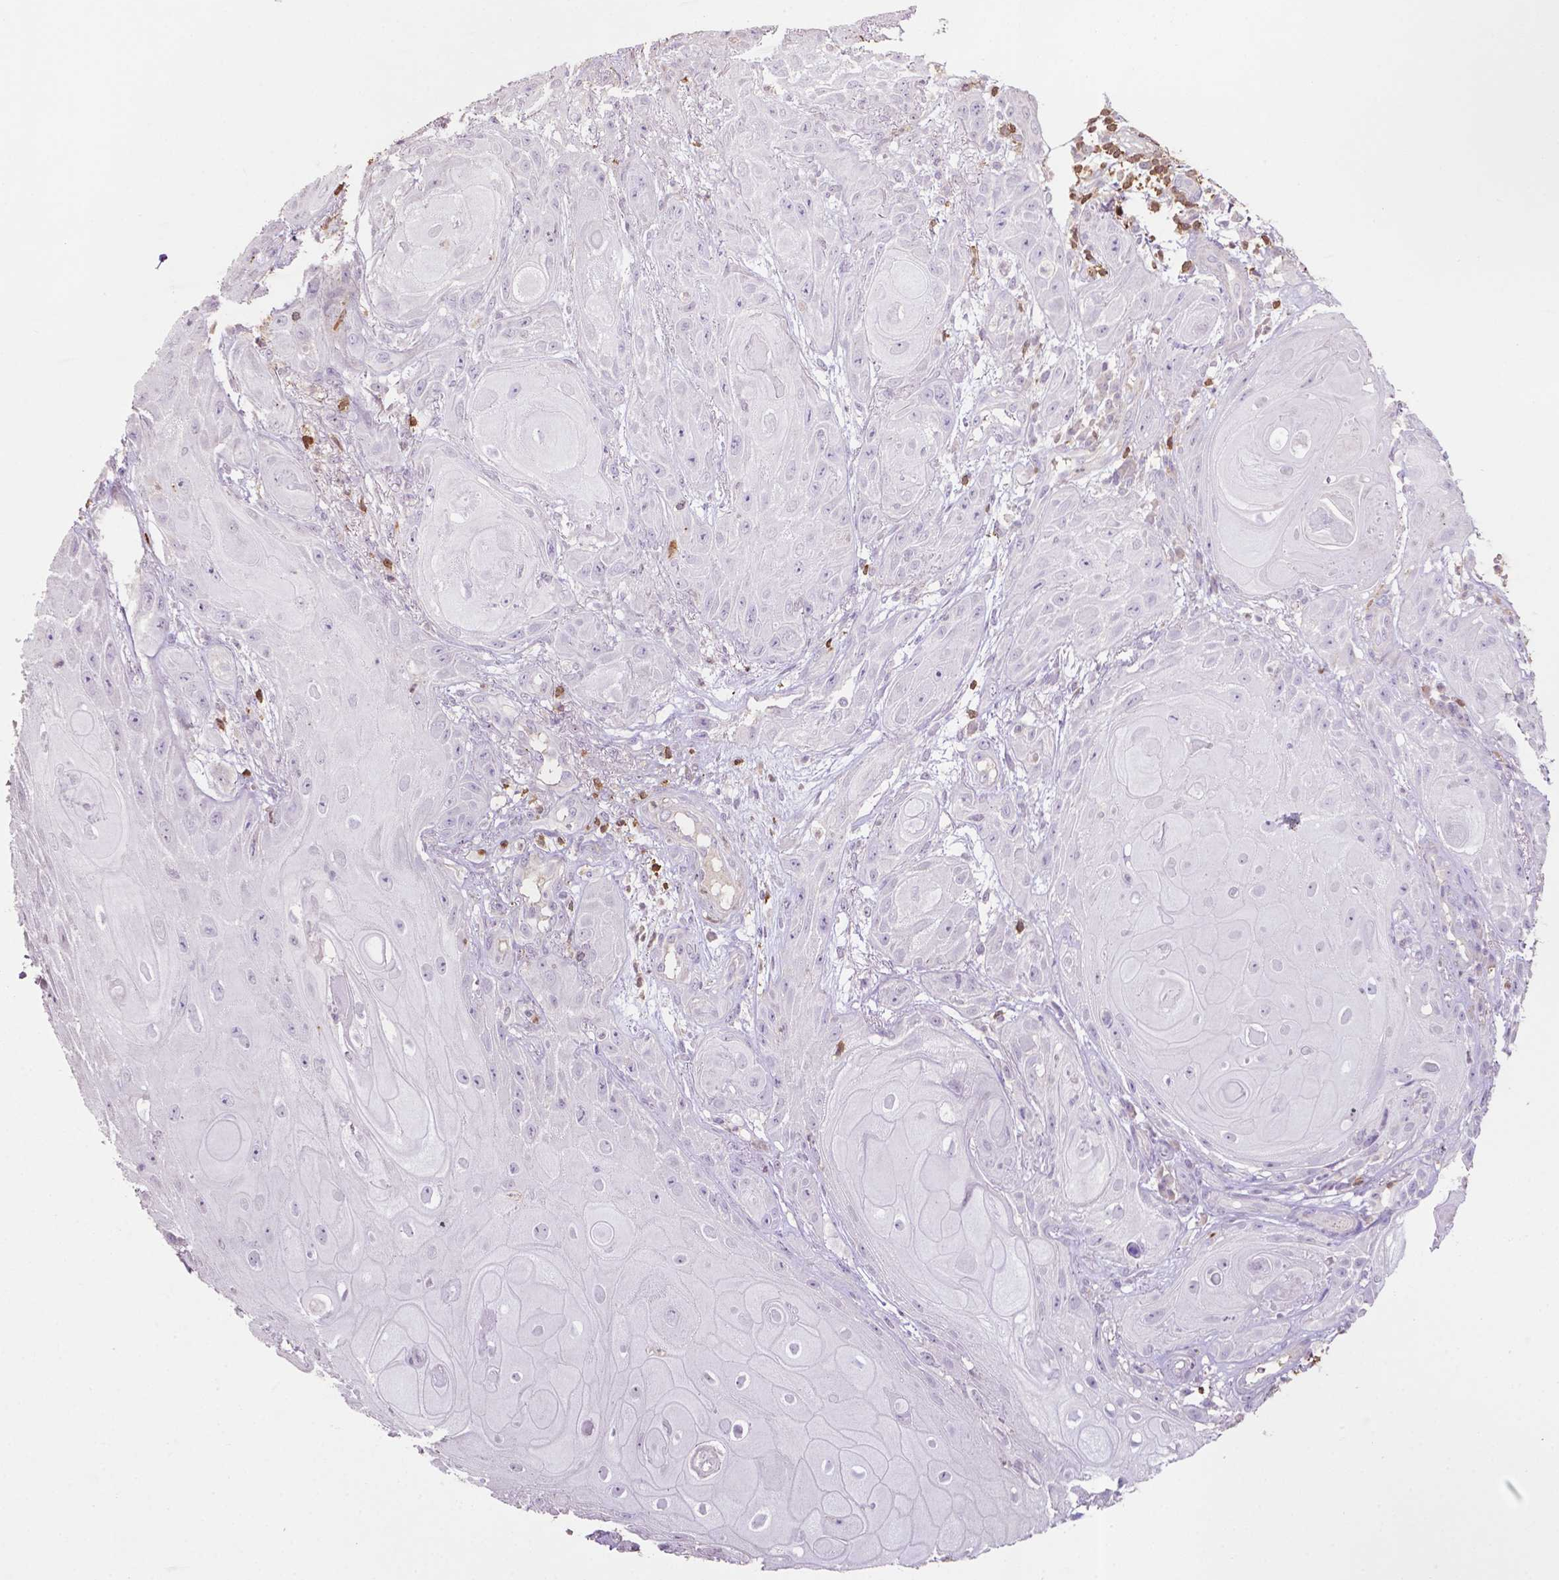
{"staining": {"intensity": "negative", "quantity": "none", "location": "none"}, "tissue": "skin cancer", "cell_type": "Tumor cells", "image_type": "cancer", "snomed": [{"axis": "morphology", "description": "Squamous cell carcinoma, NOS"}, {"axis": "topography", "description": "Skin"}], "caption": "Tumor cells show no significant expression in skin cancer.", "gene": "TBC1D10C", "patient": {"sex": "male", "age": 62}}